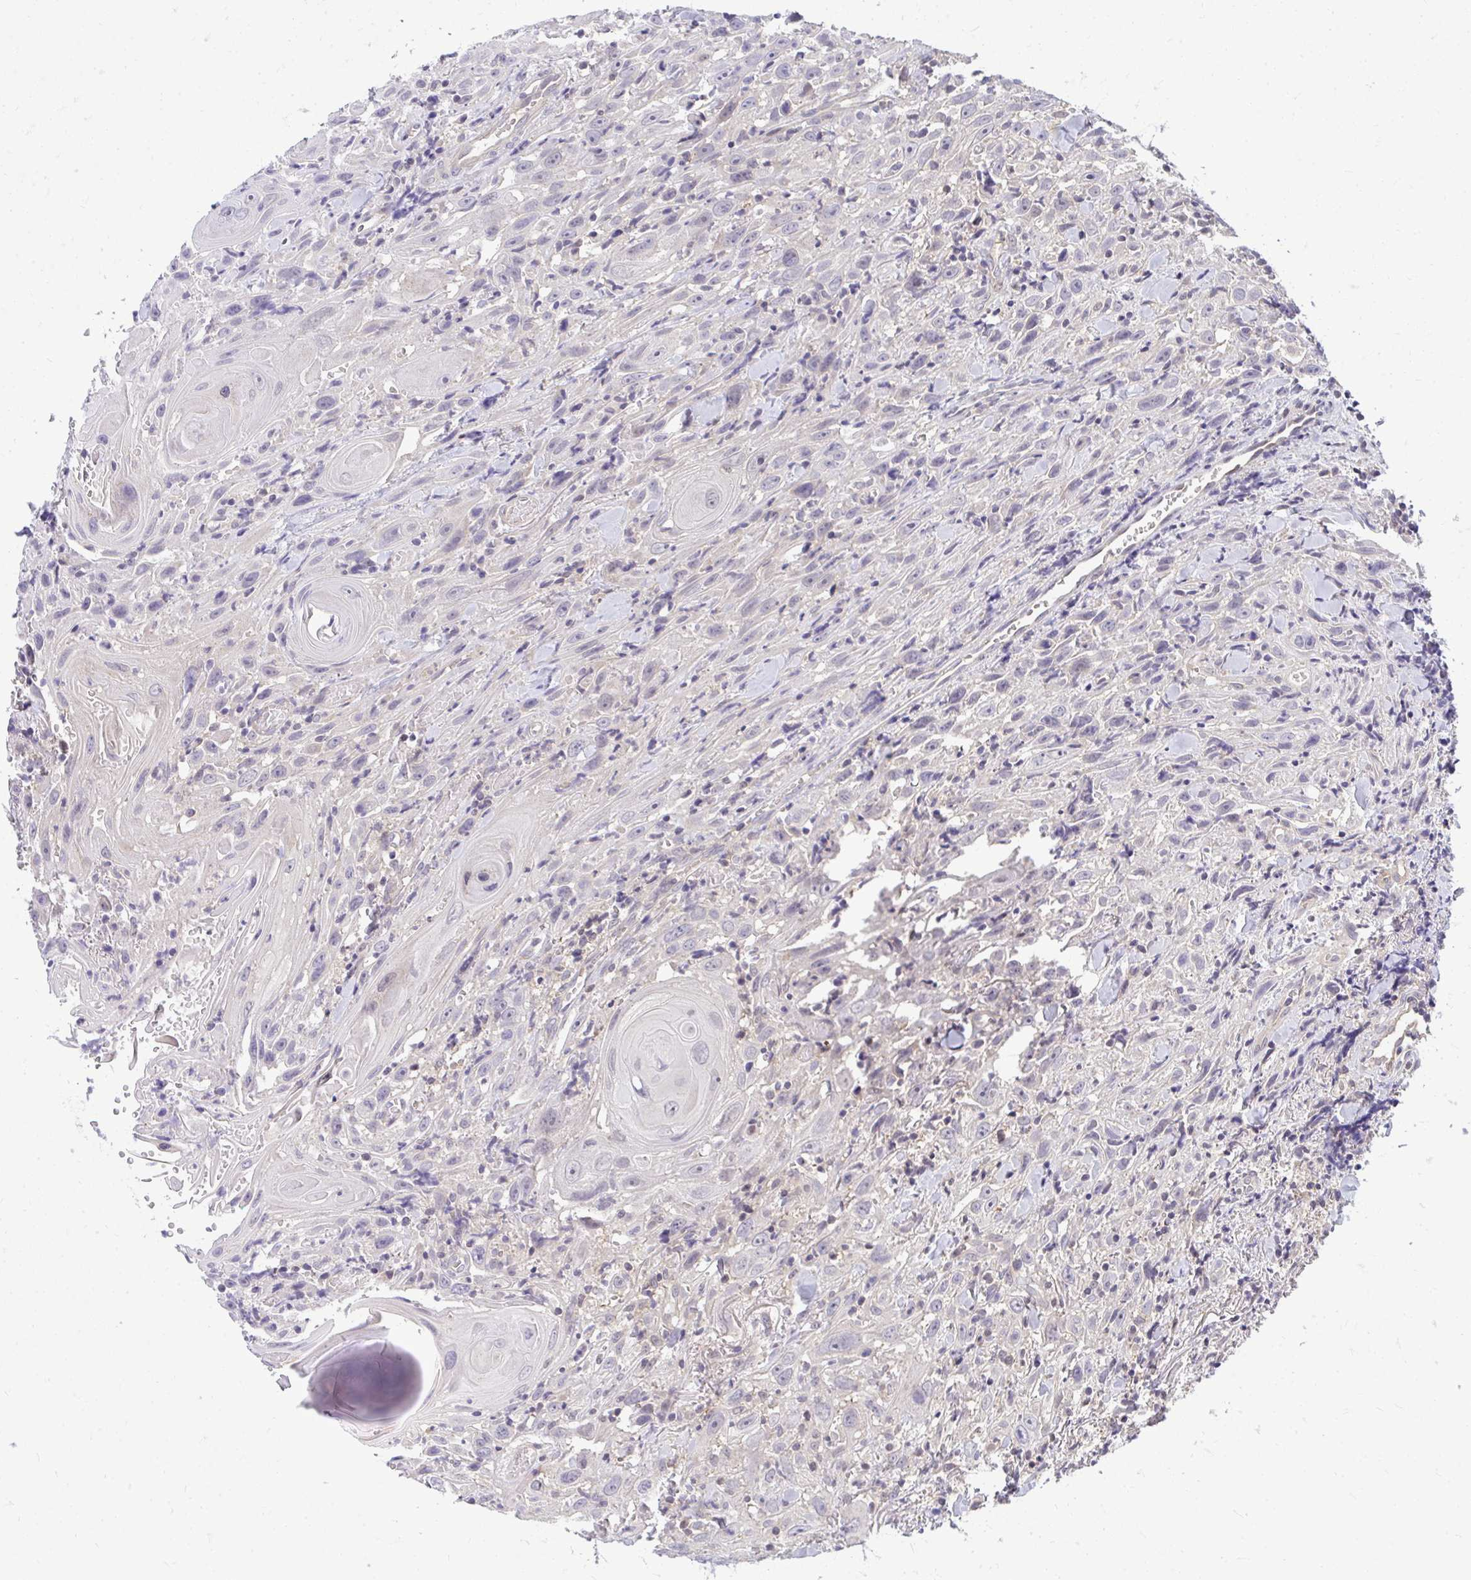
{"staining": {"intensity": "negative", "quantity": "none", "location": "none"}, "tissue": "head and neck cancer", "cell_type": "Tumor cells", "image_type": "cancer", "snomed": [{"axis": "morphology", "description": "Squamous cell carcinoma, NOS"}, {"axis": "topography", "description": "Head-Neck"}], "caption": "IHC image of human squamous cell carcinoma (head and neck) stained for a protein (brown), which demonstrates no positivity in tumor cells.", "gene": "HDHD2", "patient": {"sex": "female", "age": 95}}